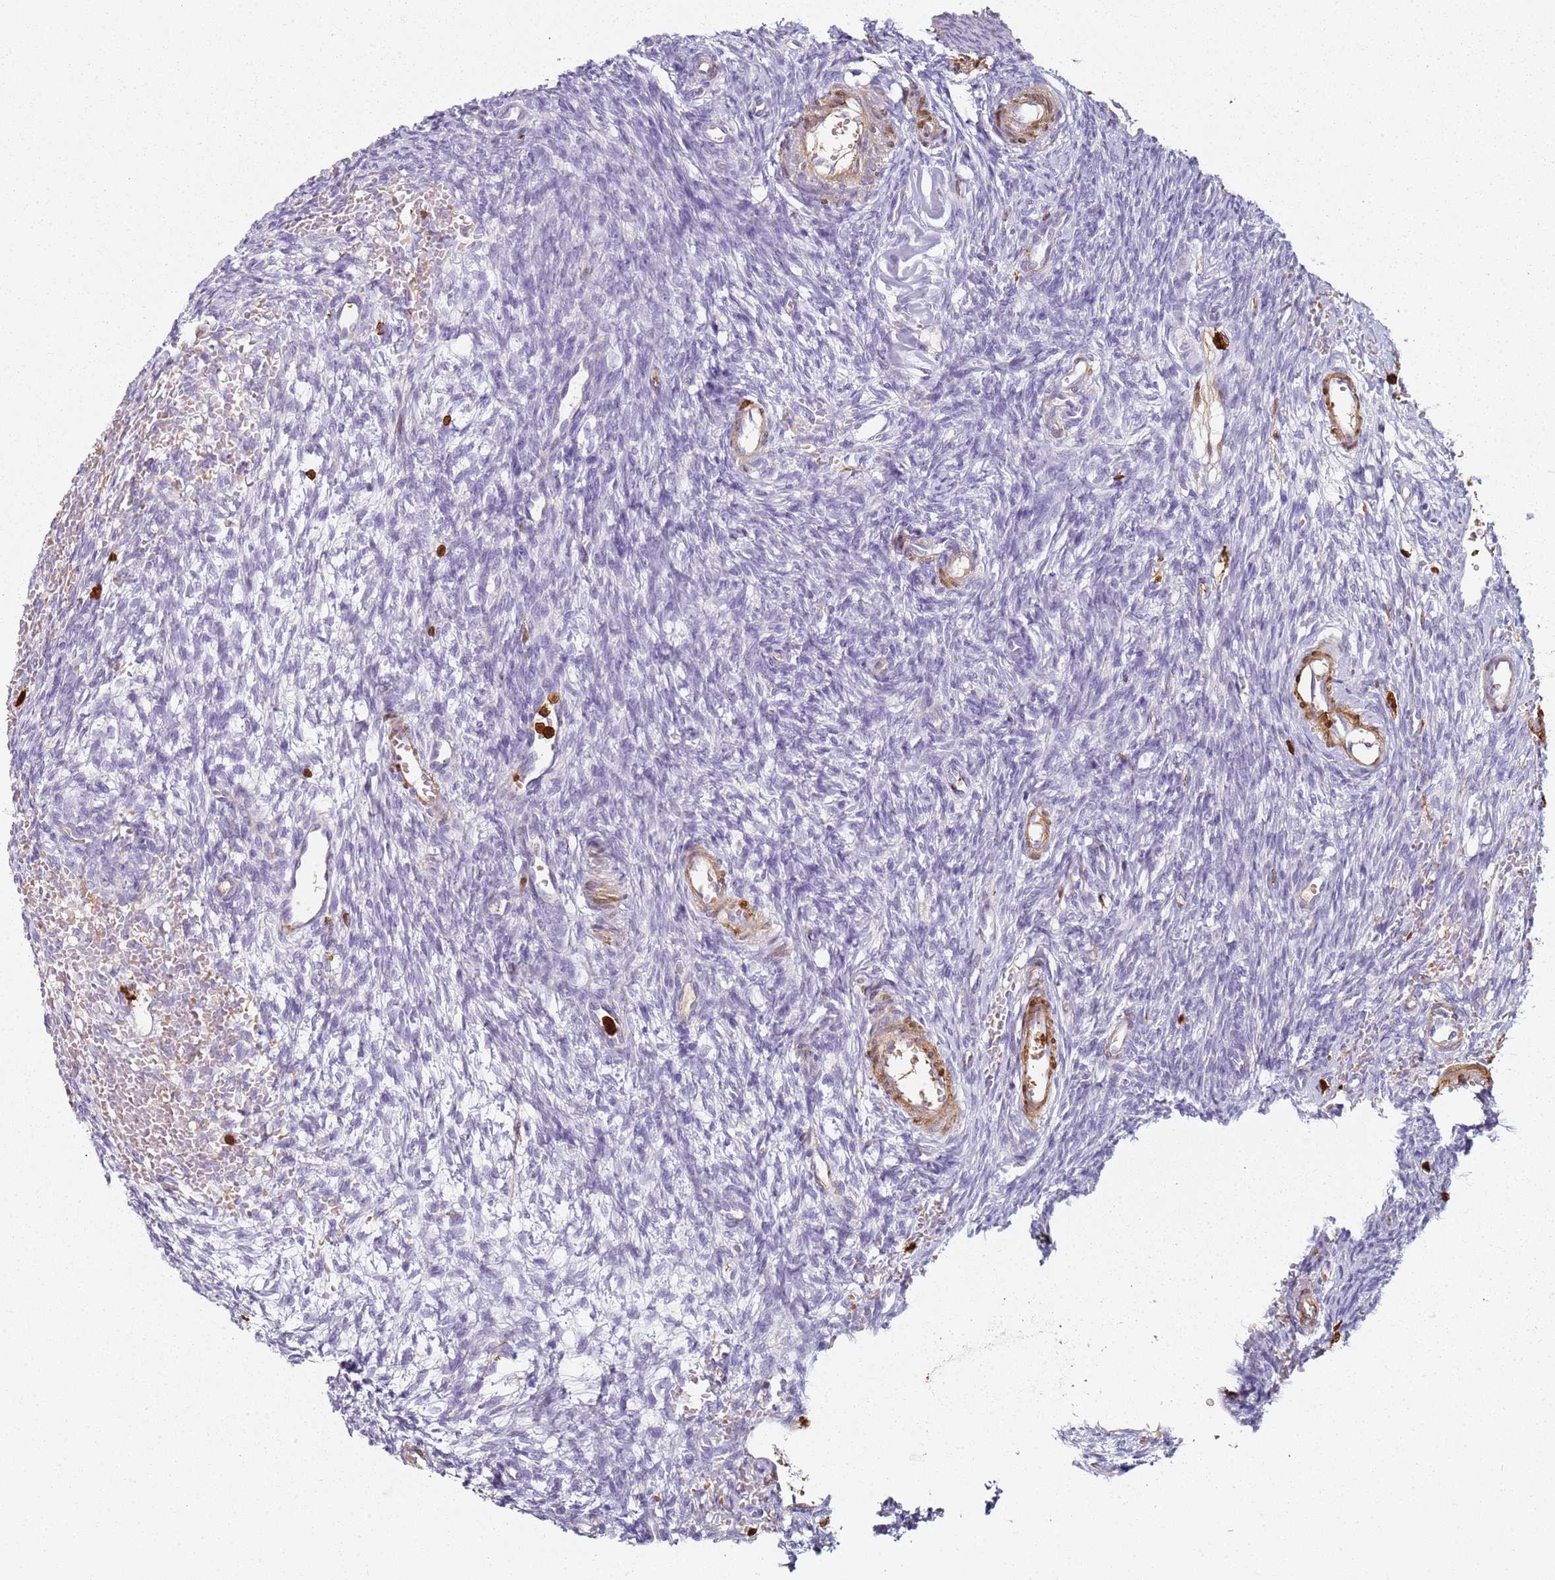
{"staining": {"intensity": "negative", "quantity": "none", "location": "none"}, "tissue": "ovary", "cell_type": "Ovarian stroma cells", "image_type": "normal", "snomed": [{"axis": "morphology", "description": "Normal tissue, NOS"}, {"axis": "topography", "description": "Ovary"}], "caption": "A high-resolution micrograph shows immunohistochemistry staining of benign ovary, which exhibits no significant positivity in ovarian stroma cells.", "gene": "S100A4", "patient": {"sex": "female", "age": 39}}